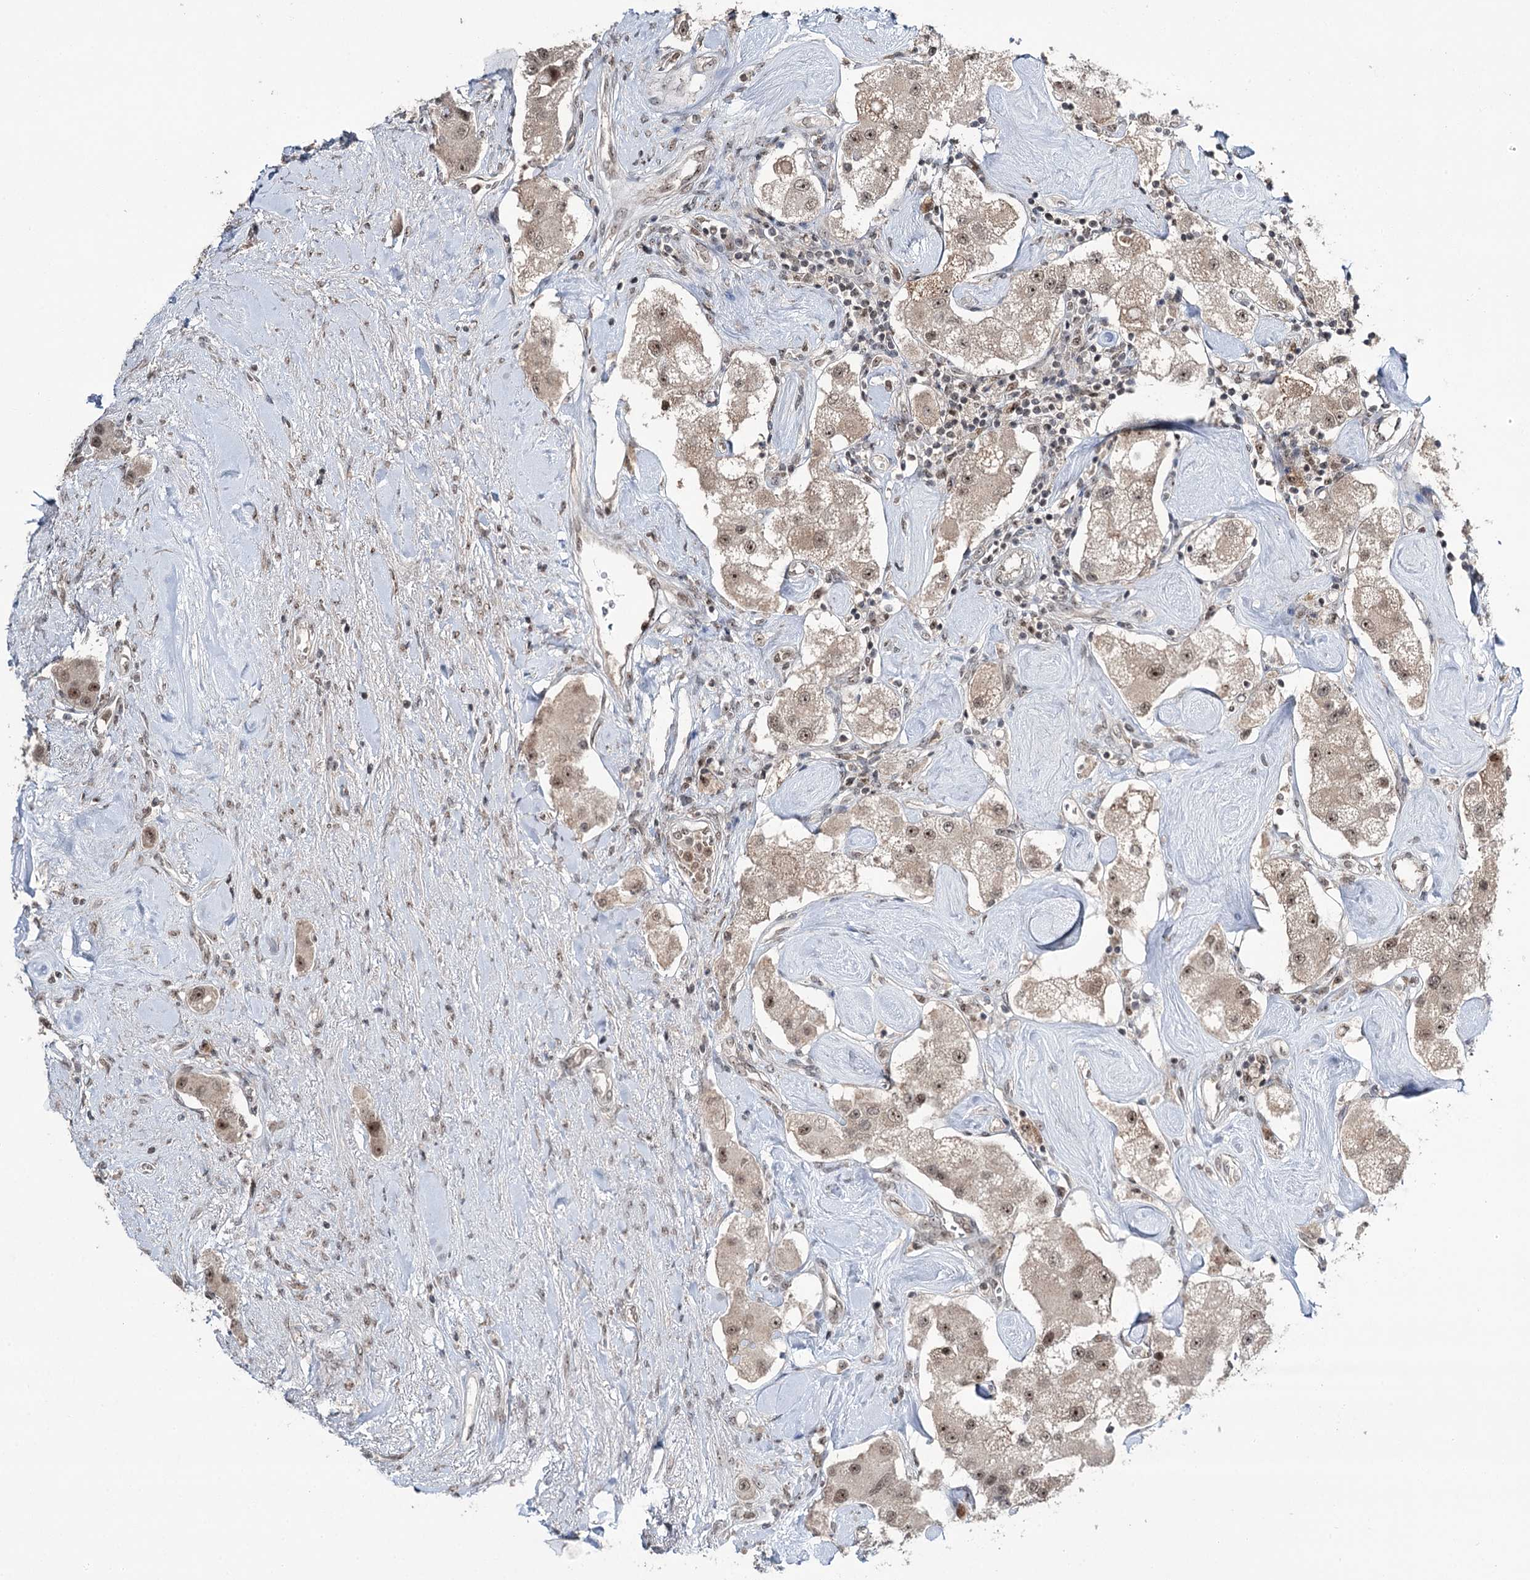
{"staining": {"intensity": "moderate", "quantity": ">75%", "location": "nuclear"}, "tissue": "carcinoid", "cell_type": "Tumor cells", "image_type": "cancer", "snomed": [{"axis": "morphology", "description": "Carcinoid, malignant, NOS"}, {"axis": "topography", "description": "Pancreas"}], "caption": "Immunohistochemistry image of neoplastic tissue: human malignant carcinoid stained using immunohistochemistry (IHC) reveals medium levels of moderate protein expression localized specifically in the nuclear of tumor cells, appearing as a nuclear brown color.", "gene": "ERCC3", "patient": {"sex": "male", "age": 41}}